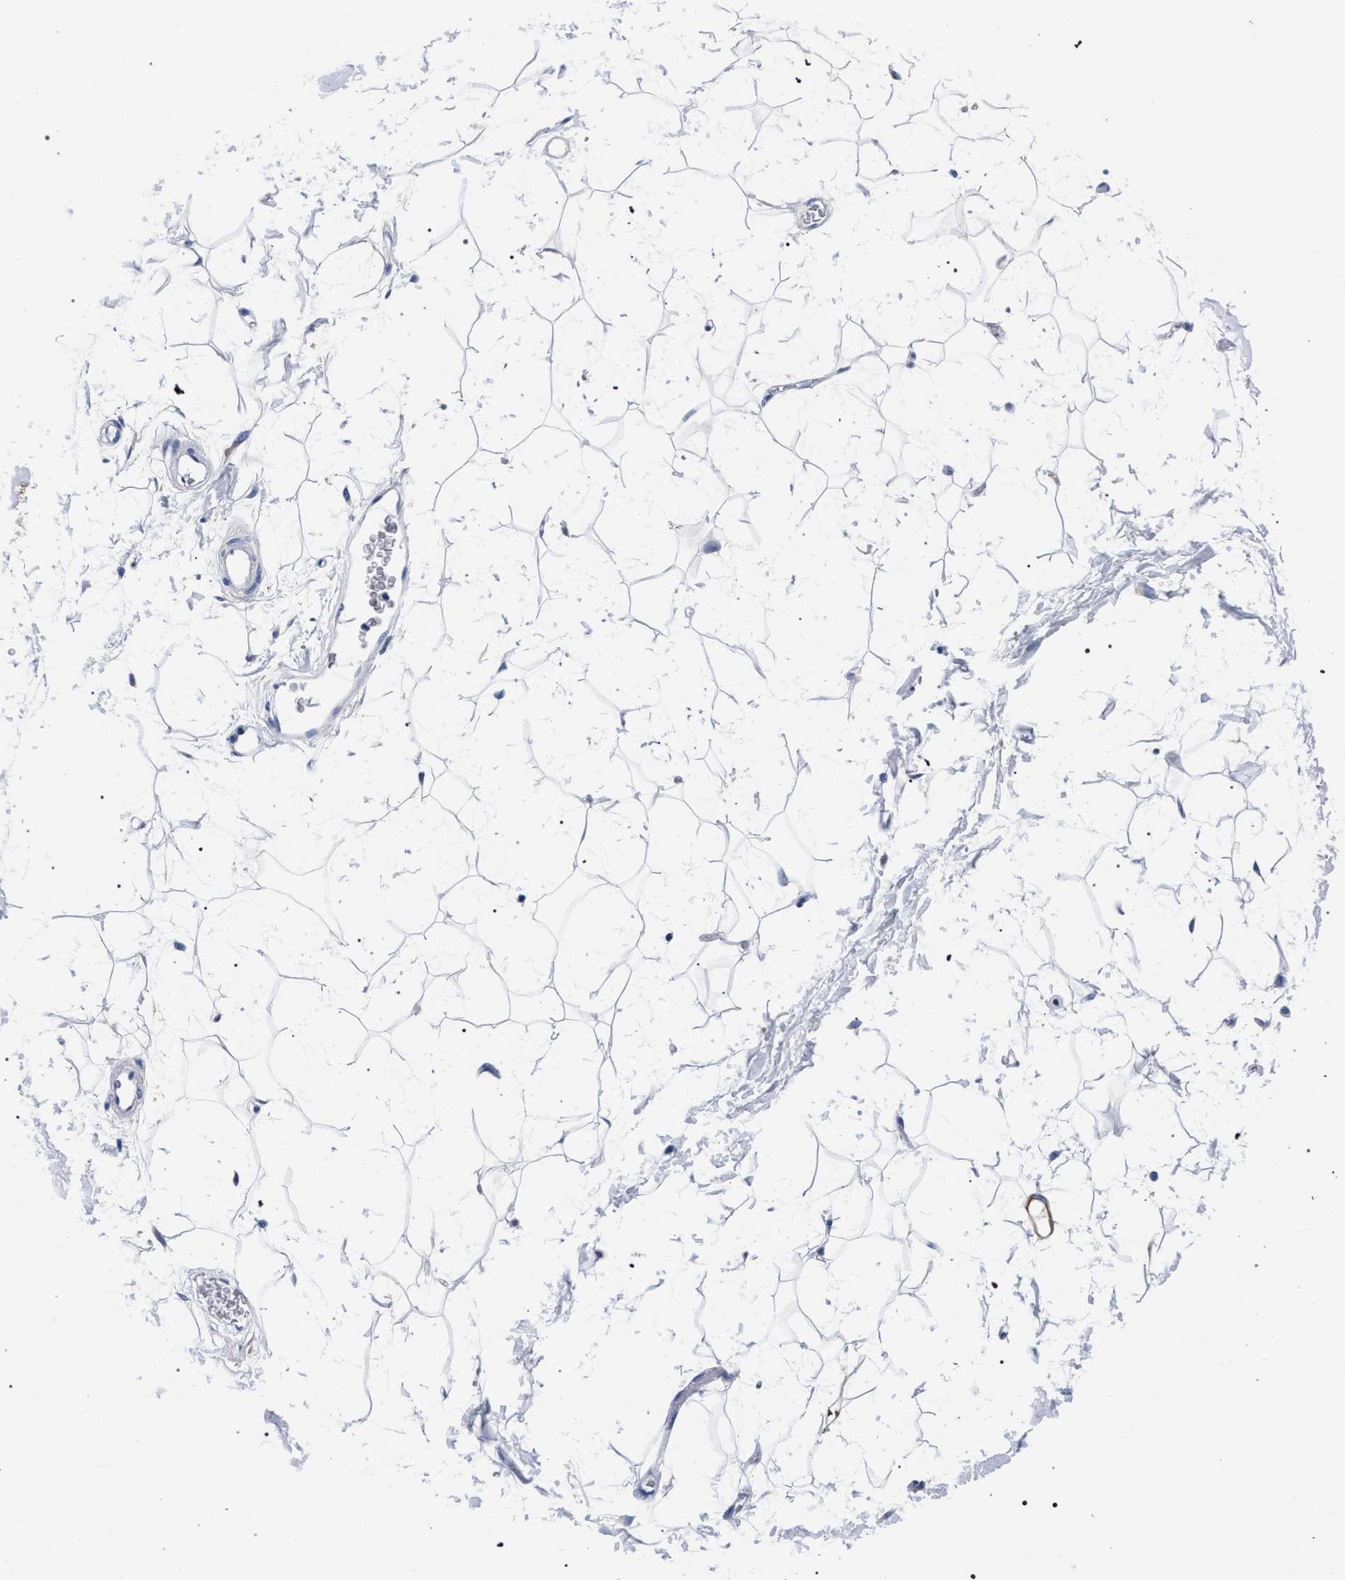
{"staining": {"intensity": "negative", "quantity": "none", "location": "none"}, "tissue": "adipose tissue", "cell_type": "Adipocytes", "image_type": "normal", "snomed": [{"axis": "morphology", "description": "Normal tissue, NOS"}, {"axis": "topography", "description": "Soft tissue"}], "caption": "Adipose tissue stained for a protein using immunohistochemistry demonstrates no expression adipocytes.", "gene": "AKAP4", "patient": {"sex": "male", "age": 72}}